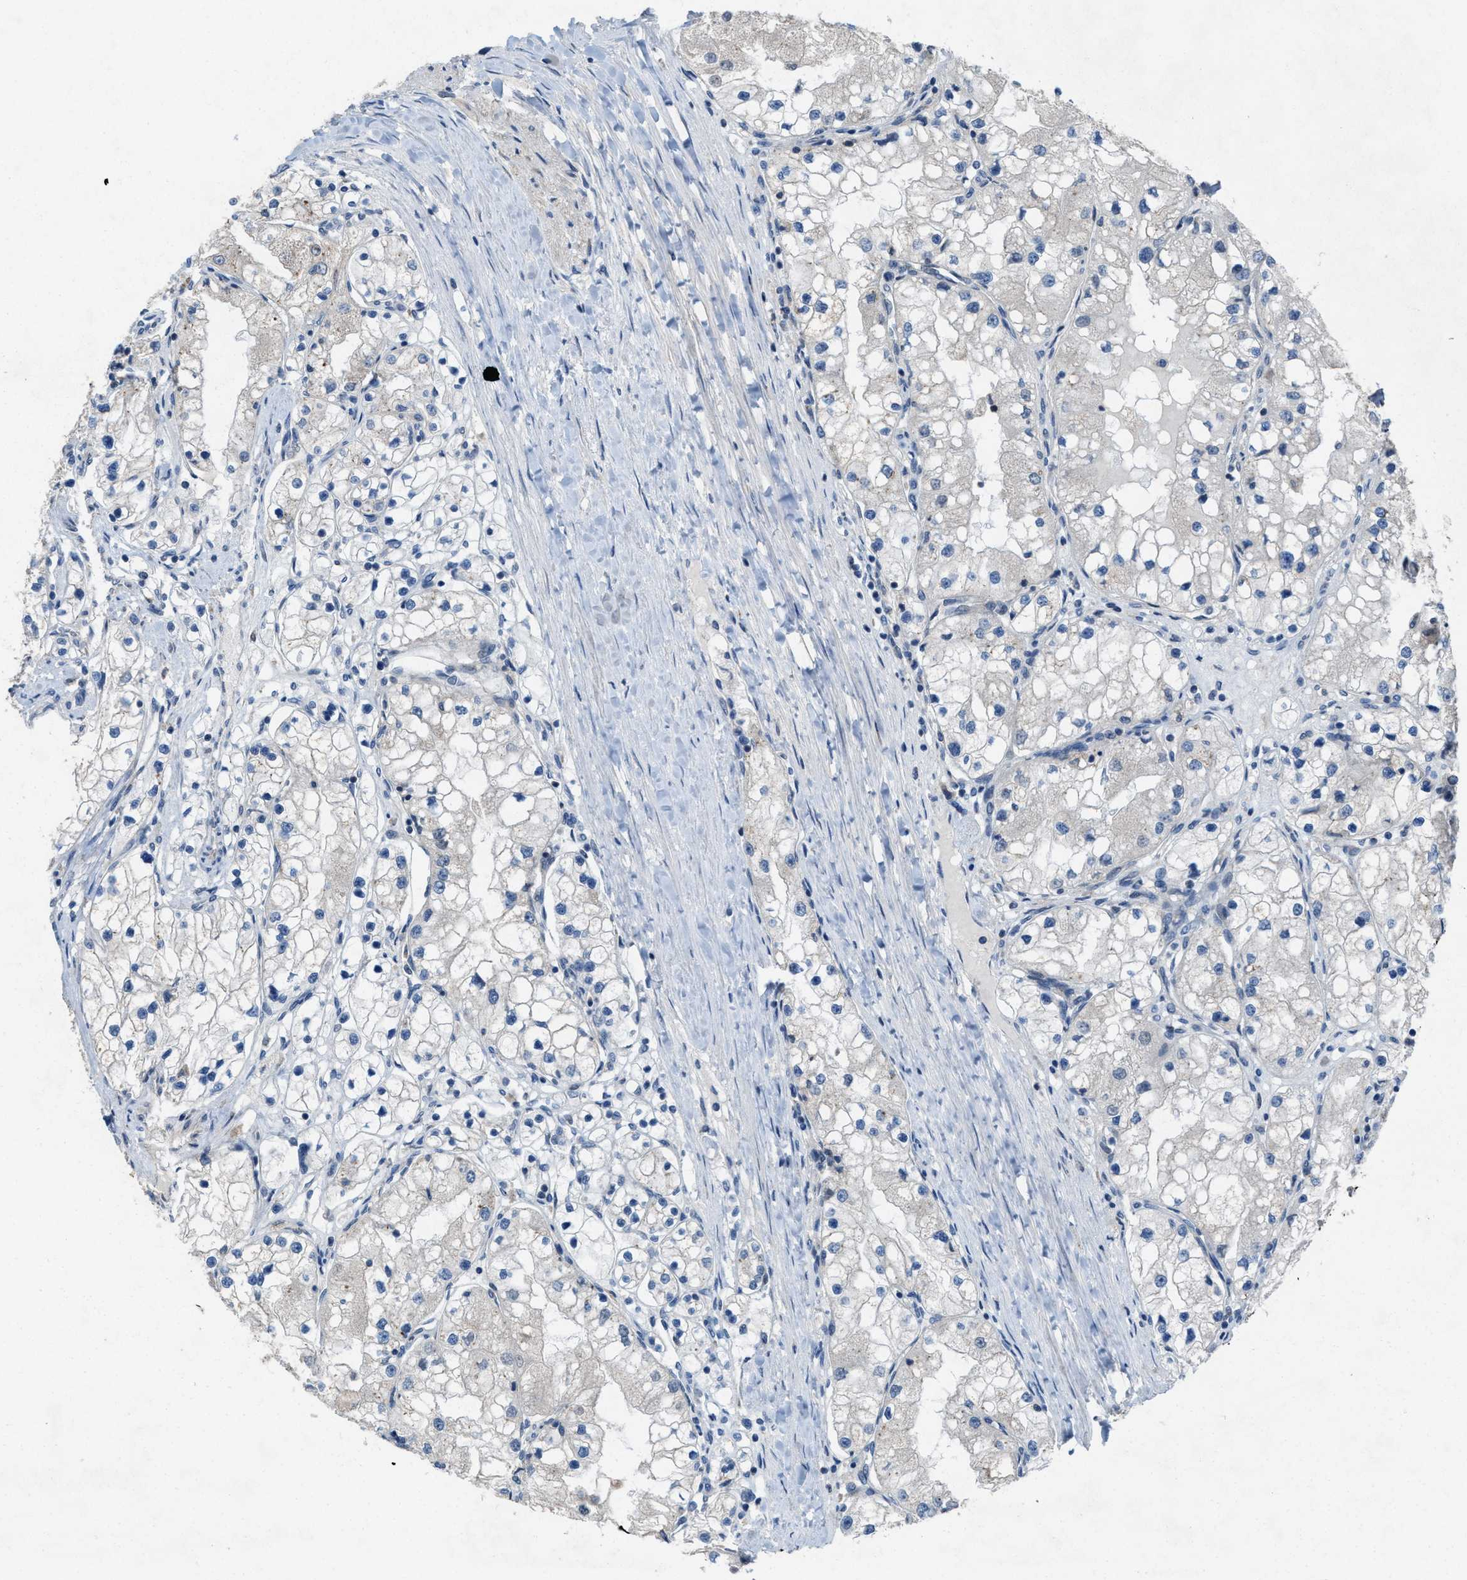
{"staining": {"intensity": "negative", "quantity": "none", "location": "none"}, "tissue": "renal cancer", "cell_type": "Tumor cells", "image_type": "cancer", "snomed": [{"axis": "morphology", "description": "Adenocarcinoma, NOS"}, {"axis": "topography", "description": "Kidney"}], "caption": "Immunohistochemistry (IHC) photomicrograph of neoplastic tissue: adenocarcinoma (renal) stained with DAB (3,3'-diaminobenzidine) displays no significant protein positivity in tumor cells.", "gene": "PLAA", "patient": {"sex": "male", "age": 68}}